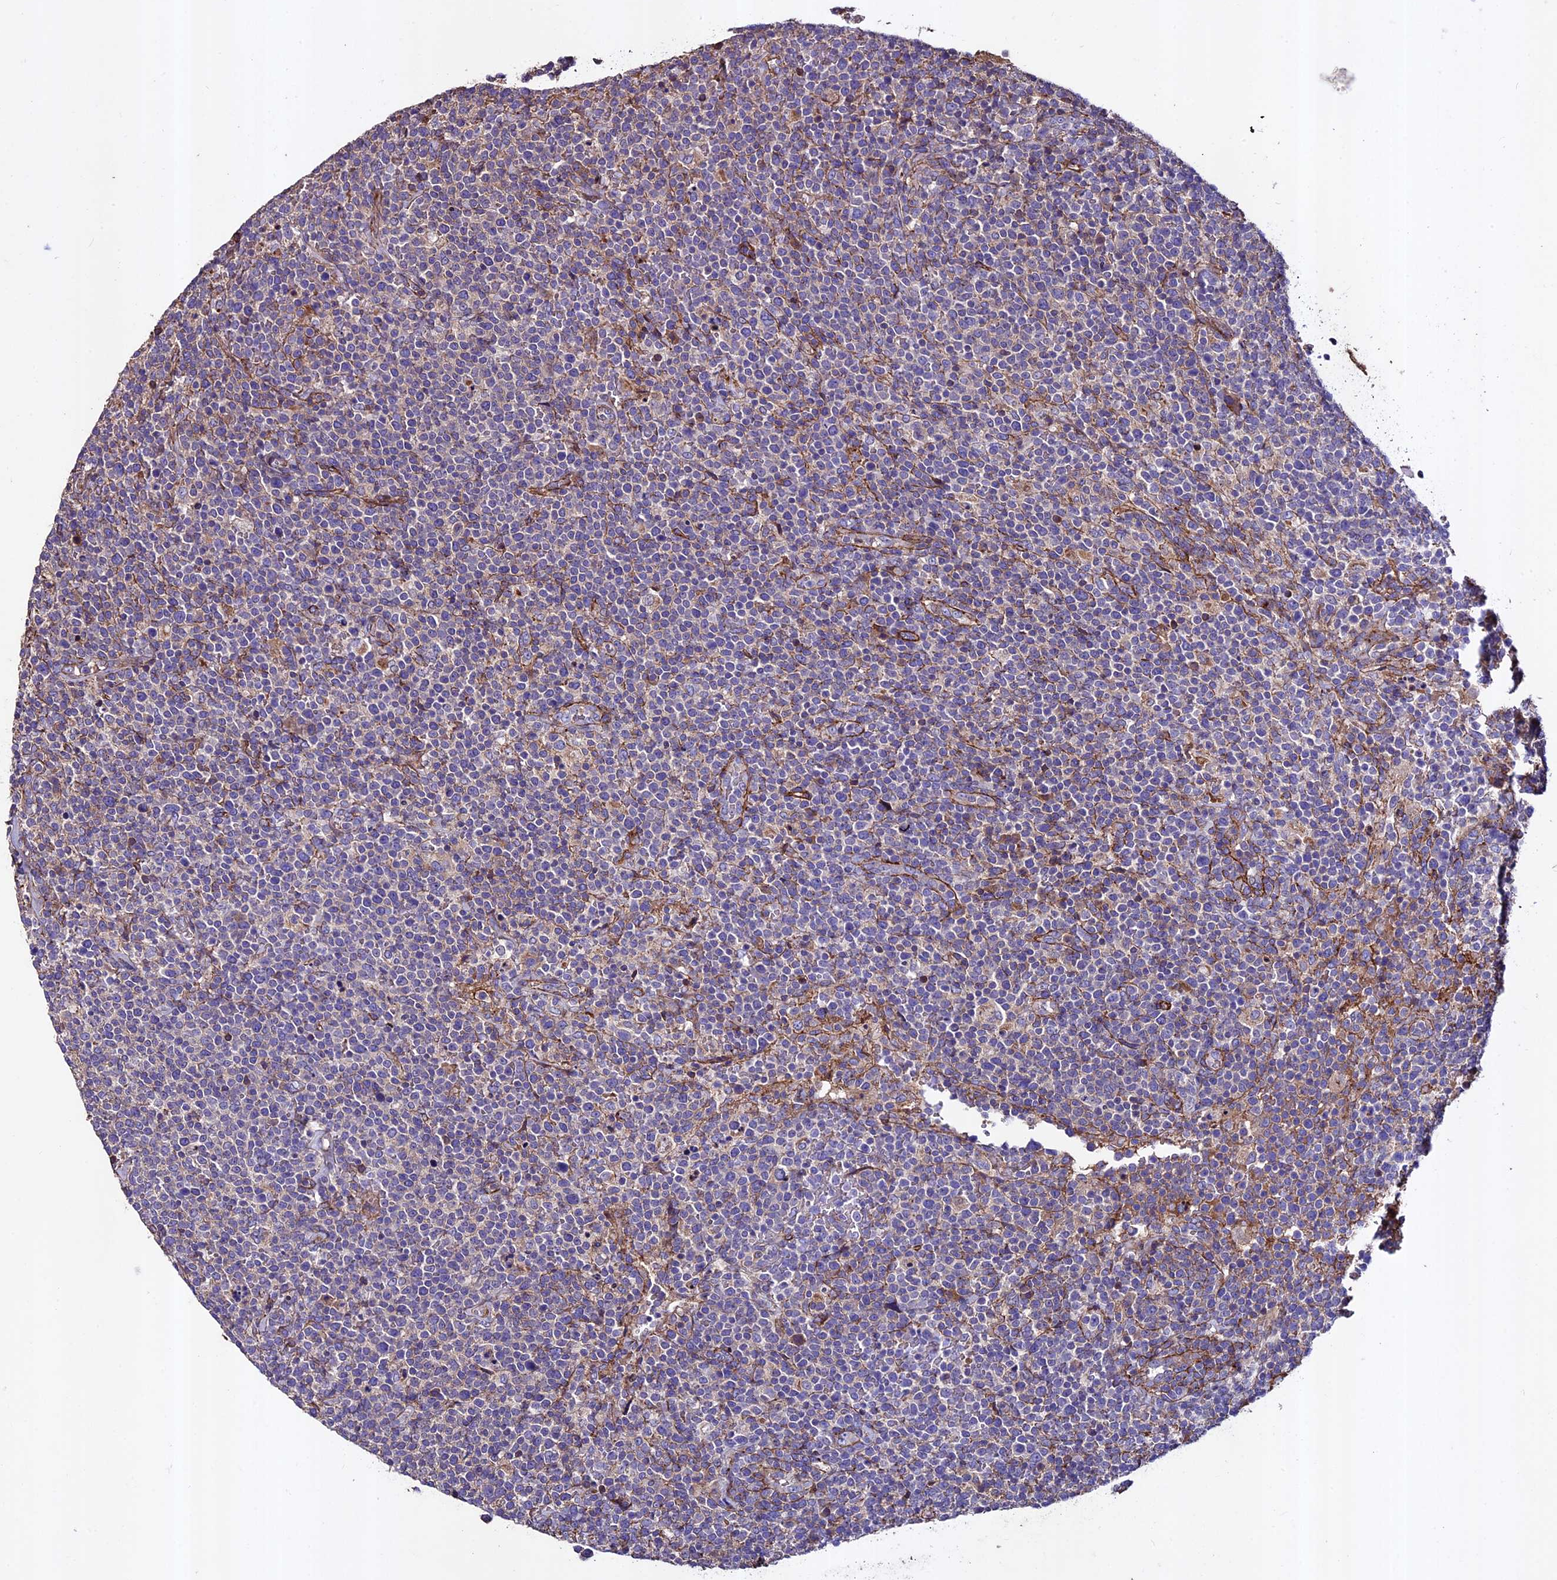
{"staining": {"intensity": "negative", "quantity": "none", "location": "none"}, "tissue": "lymphoma", "cell_type": "Tumor cells", "image_type": "cancer", "snomed": [{"axis": "morphology", "description": "Malignant lymphoma, non-Hodgkin's type, High grade"}, {"axis": "topography", "description": "Lymph node"}], "caption": "Immunohistochemistry histopathology image of high-grade malignant lymphoma, non-Hodgkin's type stained for a protein (brown), which exhibits no positivity in tumor cells.", "gene": "EVA1B", "patient": {"sex": "male", "age": 61}}